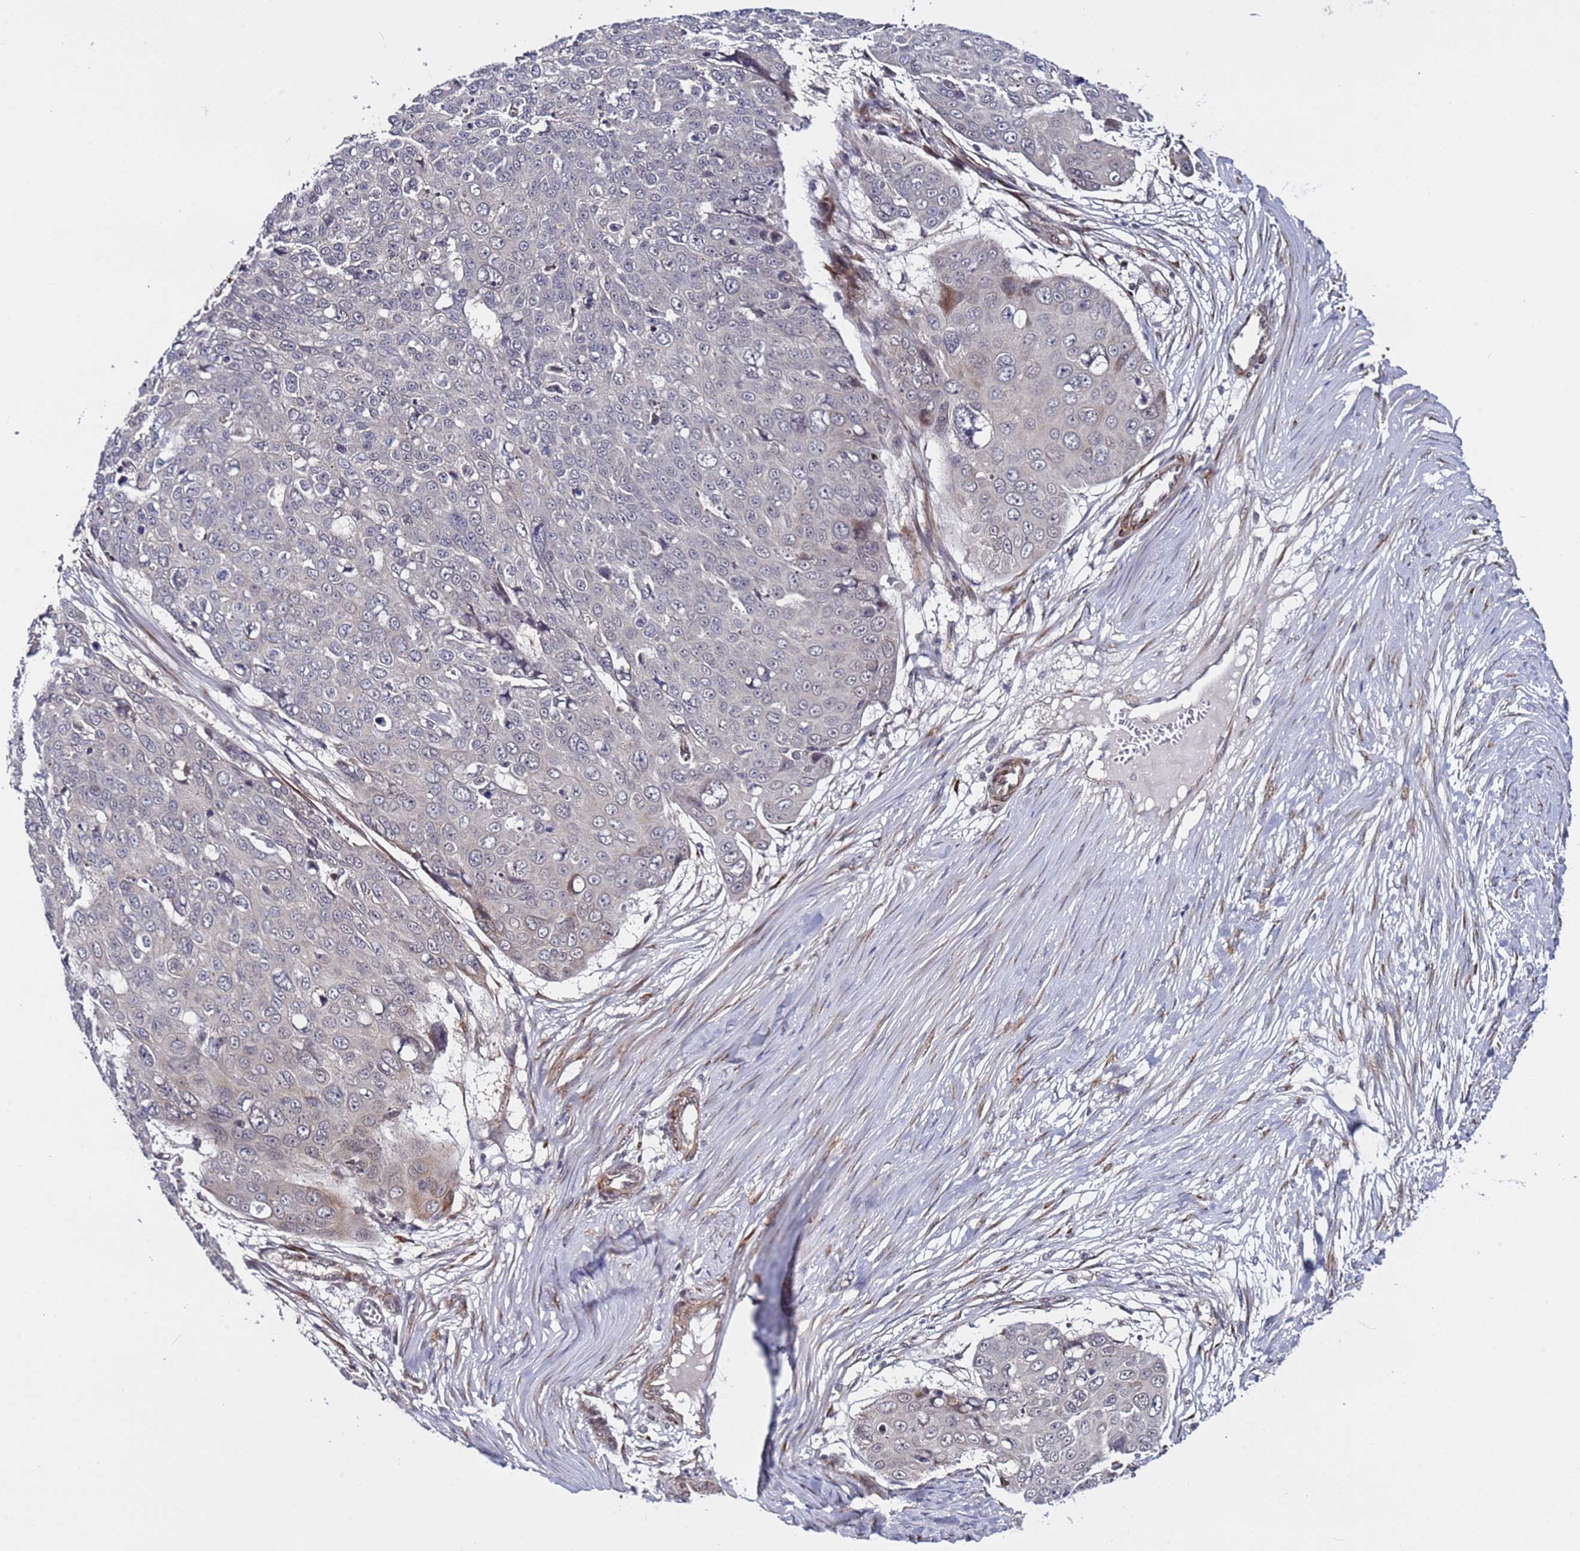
{"staining": {"intensity": "weak", "quantity": "<25%", "location": "cytoplasmic/membranous"}, "tissue": "skin cancer", "cell_type": "Tumor cells", "image_type": "cancer", "snomed": [{"axis": "morphology", "description": "Squamous cell carcinoma, NOS"}, {"axis": "topography", "description": "Skin"}], "caption": "Squamous cell carcinoma (skin) was stained to show a protein in brown. There is no significant positivity in tumor cells.", "gene": "POLR2D", "patient": {"sex": "male", "age": 71}}